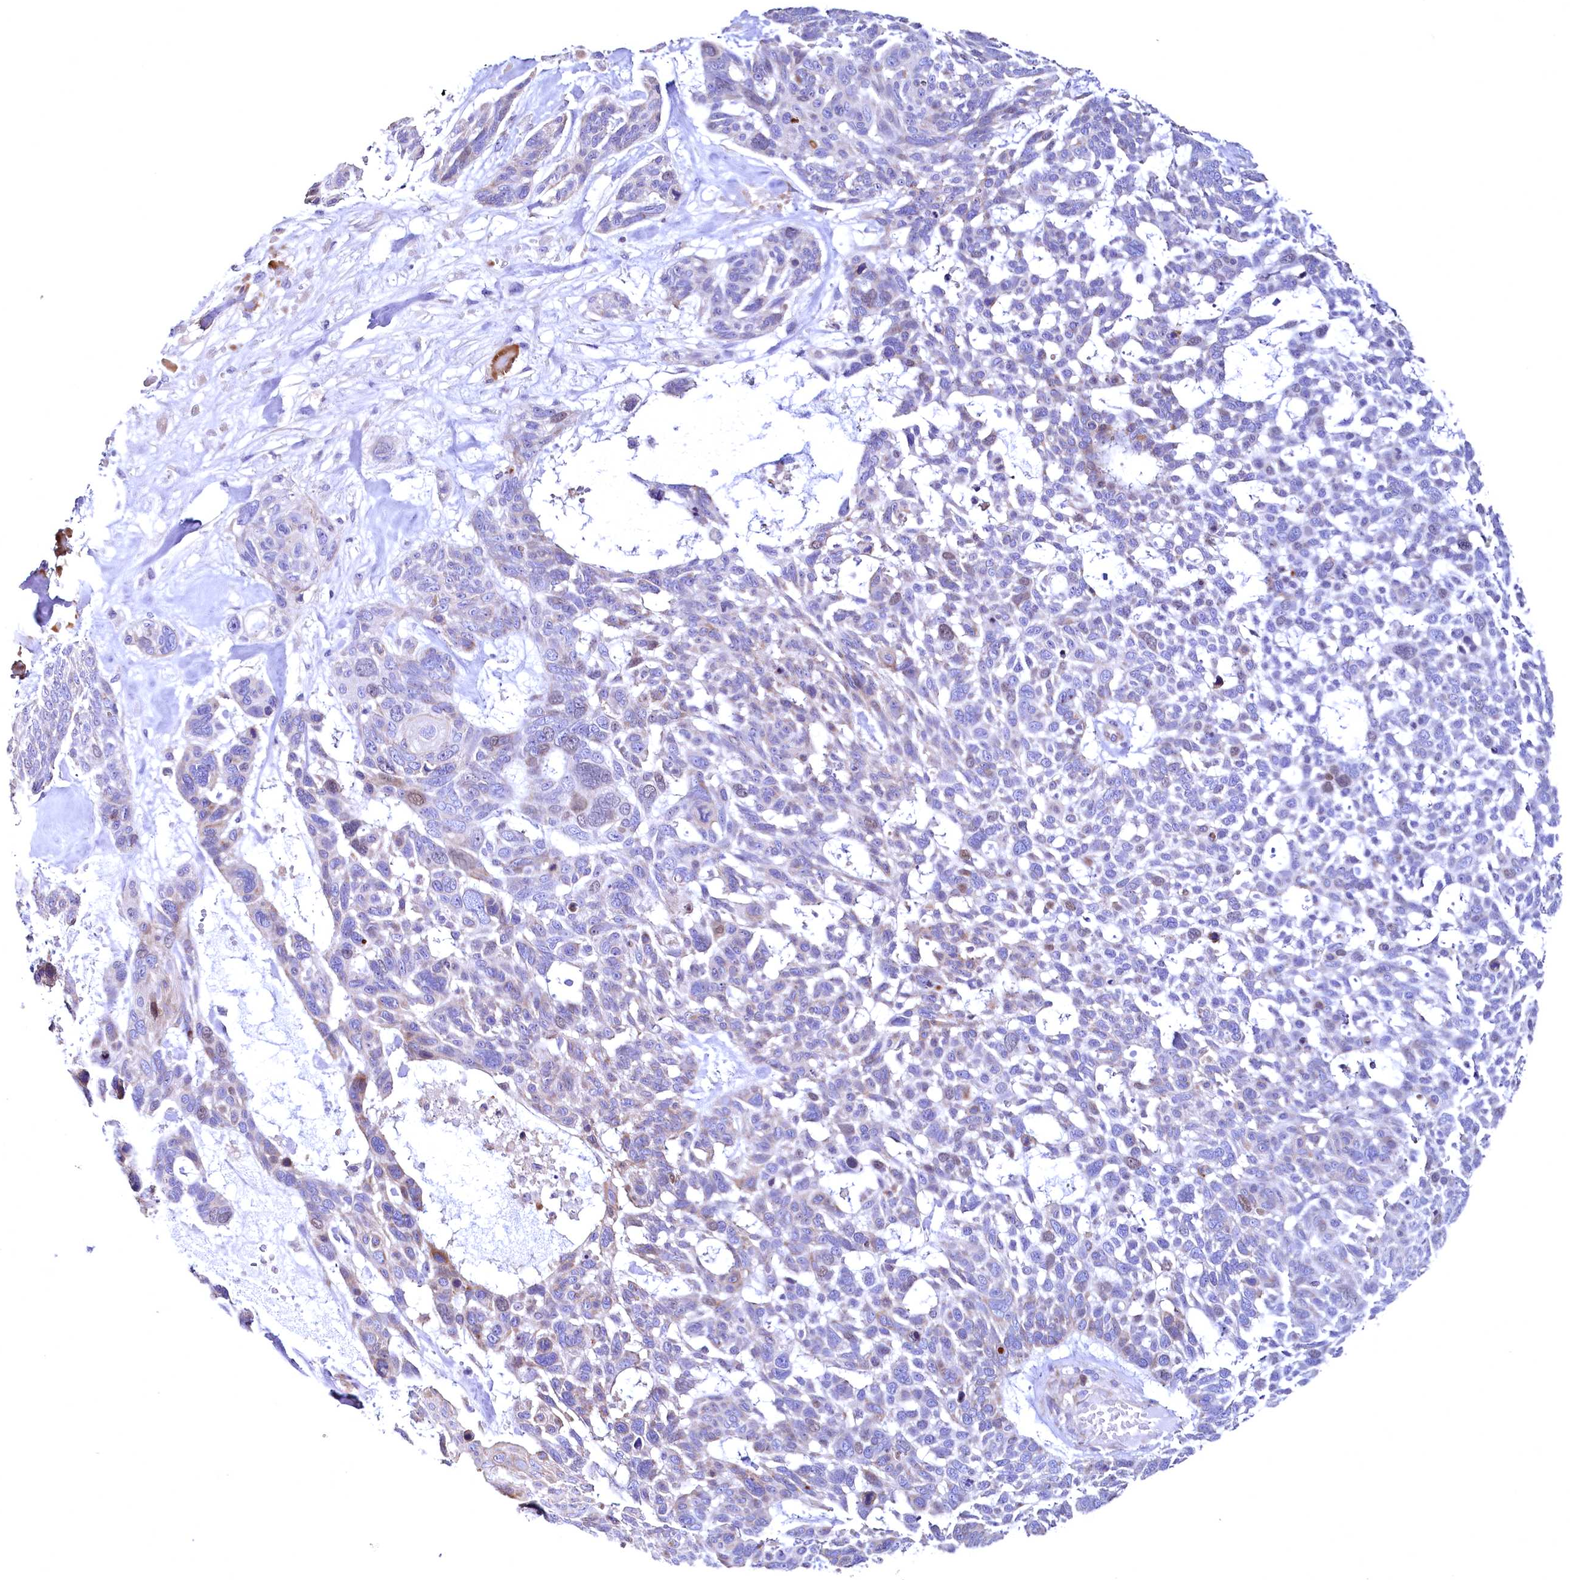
{"staining": {"intensity": "negative", "quantity": "none", "location": "none"}, "tissue": "skin cancer", "cell_type": "Tumor cells", "image_type": "cancer", "snomed": [{"axis": "morphology", "description": "Basal cell carcinoma"}, {"axis": "topography", "description": "Skin"}], "caption": "This image is of basal cell carcinoma (skin) stained with immunohistochemistry (IHC) to label a protein in brown with the nuclei are counter-stained blue. There is no staining in tumor cells.", "gene": "WNT8A", "patient": {"sex": "male", "age": 88}}